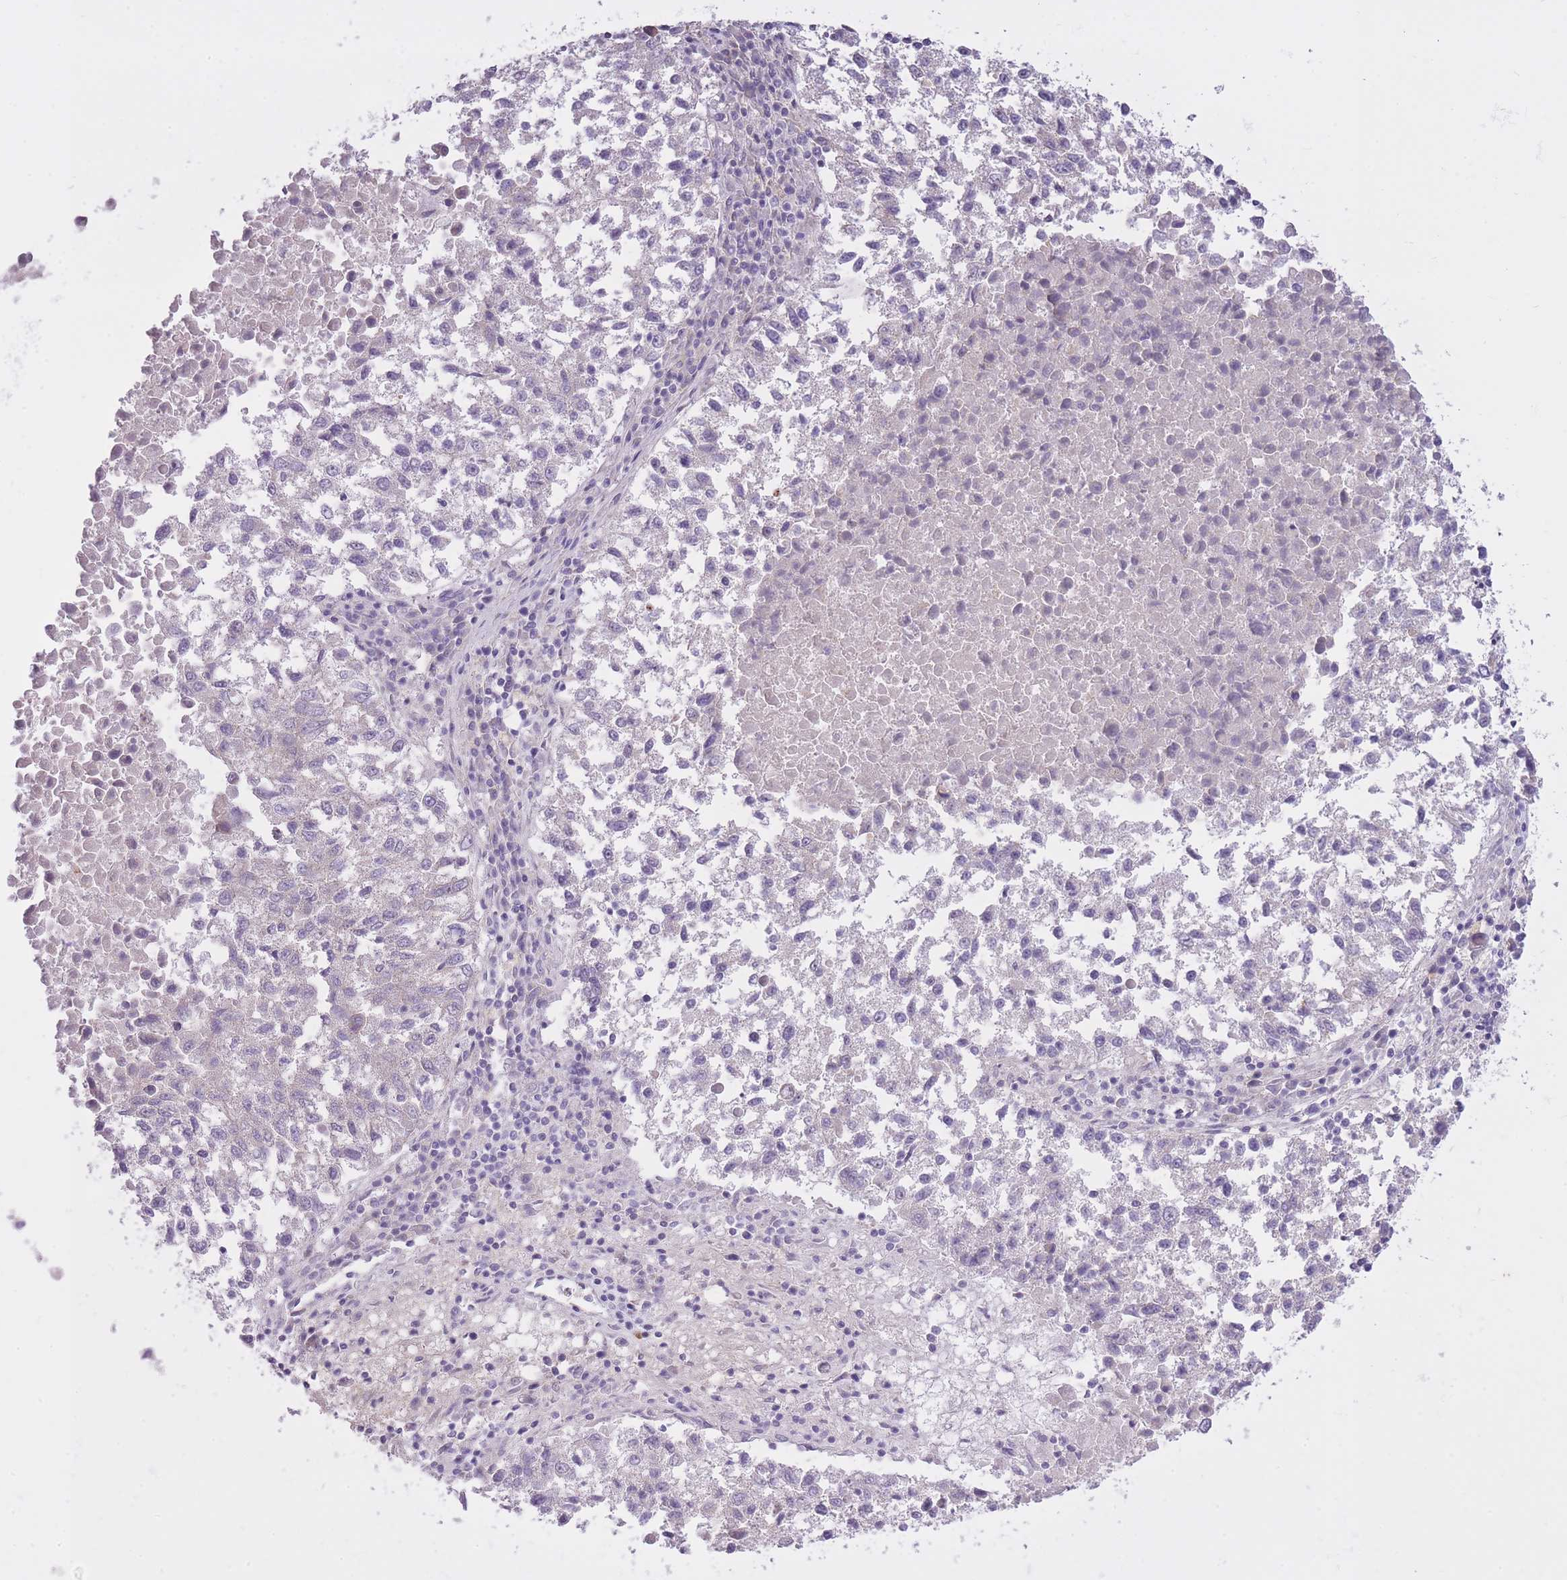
{"staining": {"intensity": "negative", "quantity": "none", "location": "none"}, "tissue": "lung cancer", "cell_type": "Tumor cells", "image_type": "cancer", "snomed": [{"axis": "morphology", "description": "Squamous cell carcinoma, NOS"}, {"axis": "topography", "description": "Lung"}], "caption": "Immunohistochemical staining of human squamous cell carcinoma (lung) displays no significant staining in tumor cells. (Immunohistochemistry, brightfield microscopy, high magnification).", "gene": "REV1", "patient": {"sex": "male", "age": 73}}